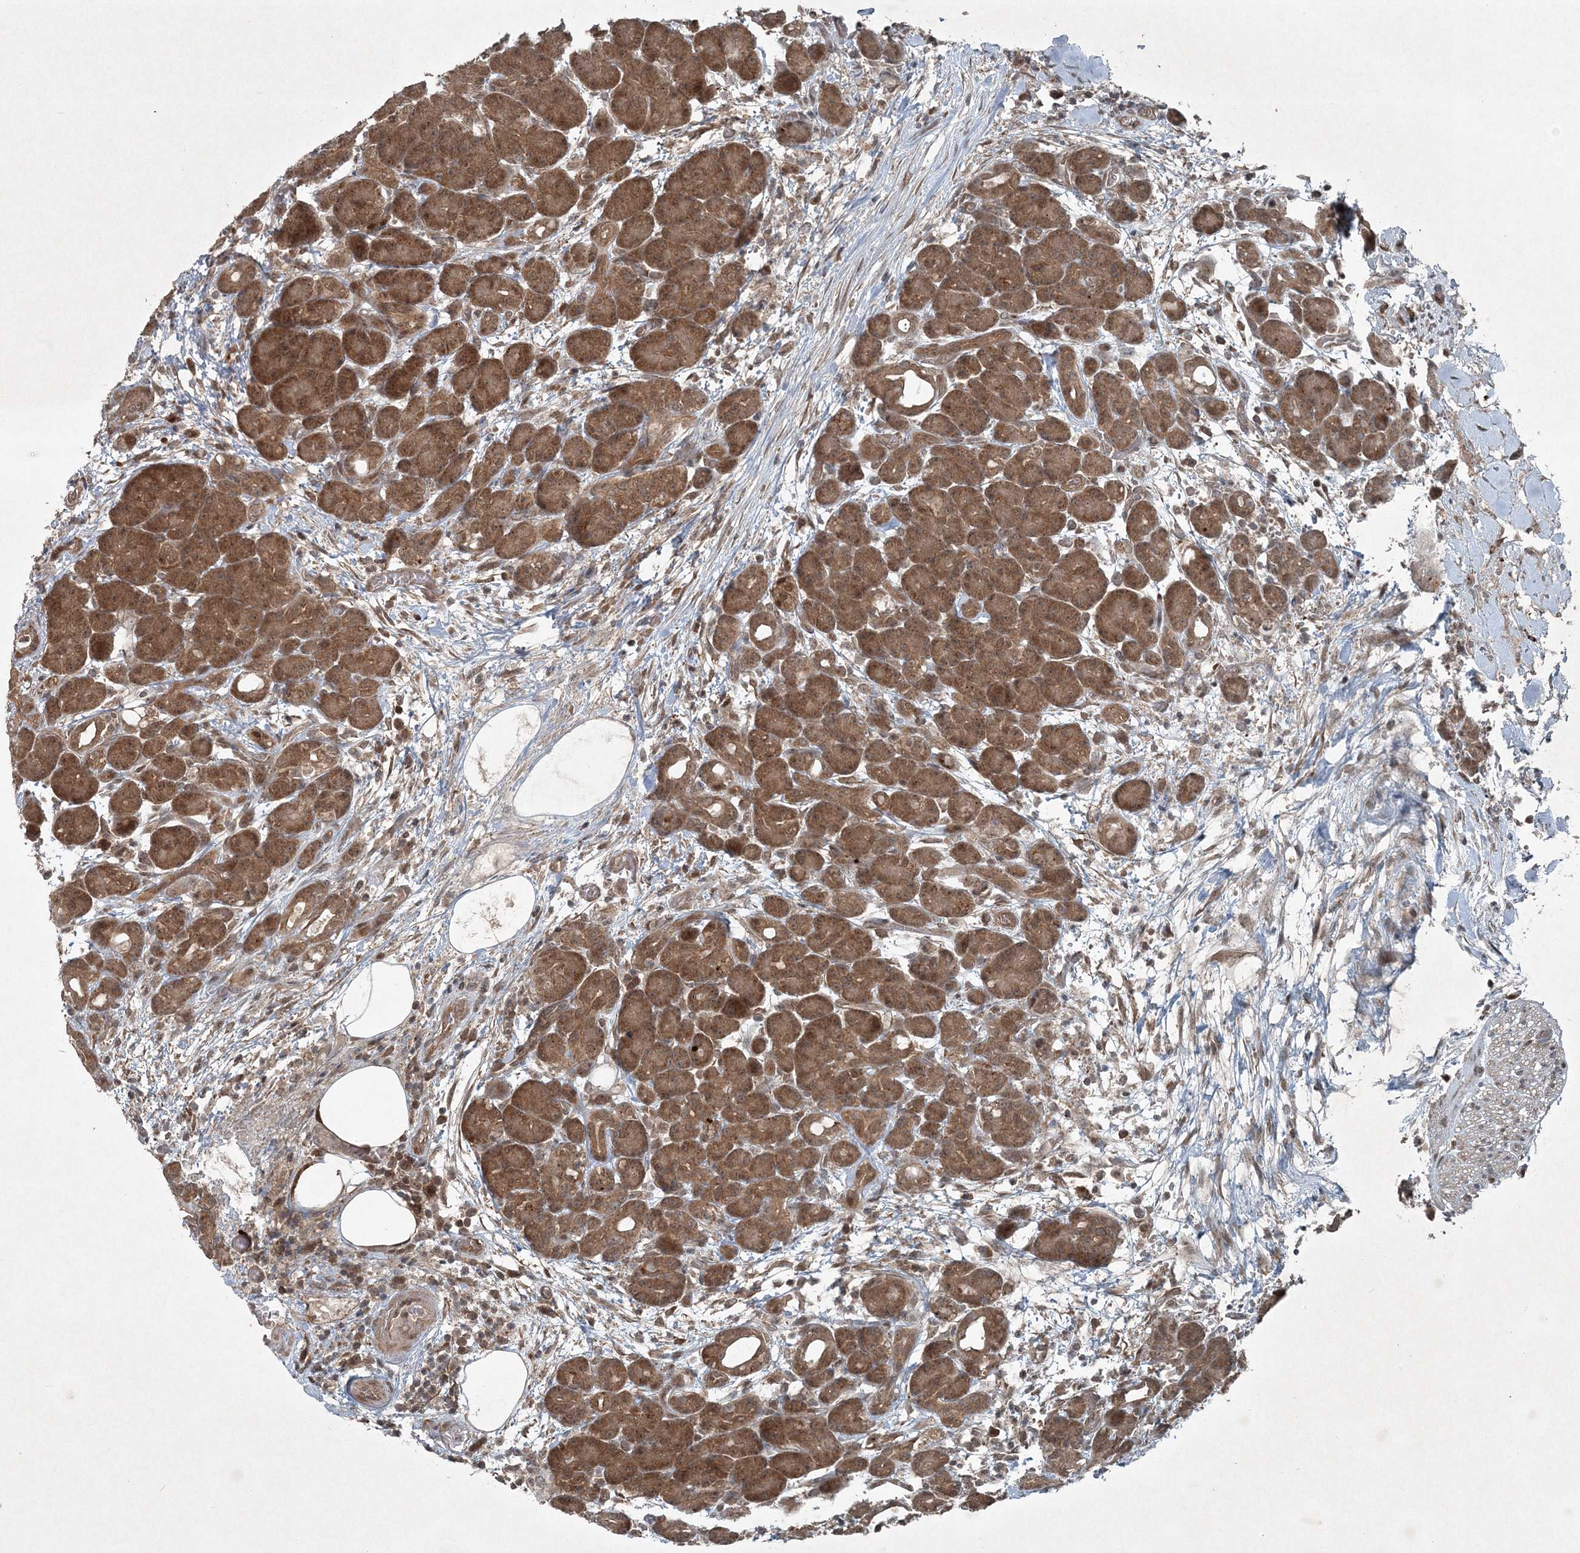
{"staining": {"intensity": "moderate", "quantity": ">75%", "location": "cytoplasmic/membranous,nuclear"}, "tissue": "pancreas", "cell_type": "Exocrine glandular cells", "image_type": "normal", "snomed": [{"axis": "morphology", "description": "Normal tissue, NOS"}, {"axis": "topography", "description": "Pancreas"}], "caption": "A brown stain highlights moderate cytoplasmic/membranous,nuclear staining of a protein in exocrine glandular cells of normal pancreas.", "gene": "FBXL17", "patient": {"sex": "male", "age": 63}}